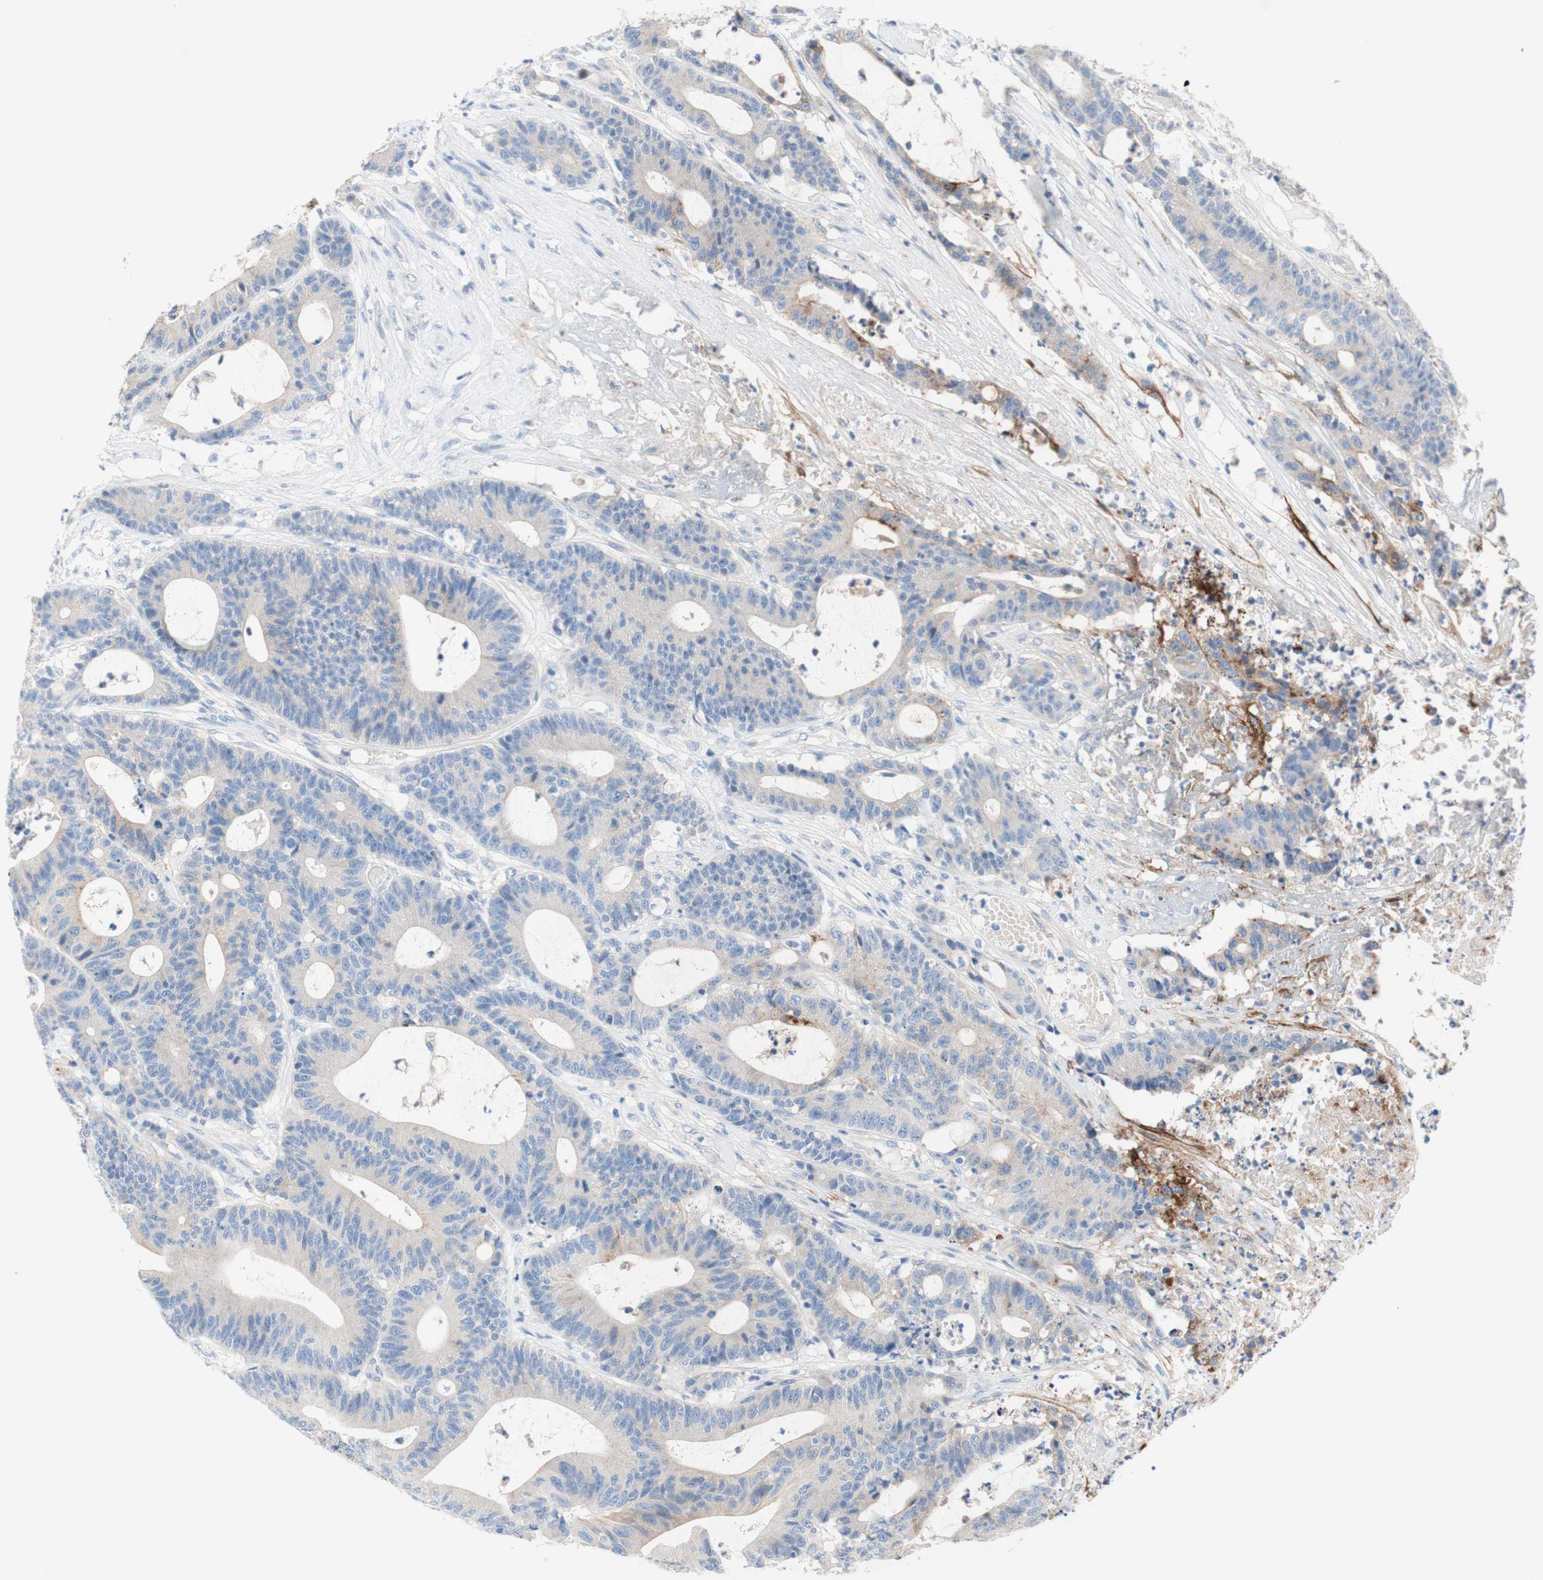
{"staining": {"intensity": "weak", "quantity": ">75%", "location": "cytoplasmic/membranous"}, "tissue": "colorectal cancer", "cell_type": "Tumor cells", "image_type": "cancer", "snomed": [{"axis": "morphology", "description": "Adenocarcinoma, NOS"}, {"axis": "topography", "description": "Colon"}], "caption": "Immunohistochemistry (IHC) (DAB (3,3'-diaminobenzidine)) staining of colorectal cancer (adenocarcinoma) shows weak cytoplasmic/membranous protein positivity in about >75% of tumor cells.", "gene": "F3", "patient": {"sex": "female", "age": 84}}